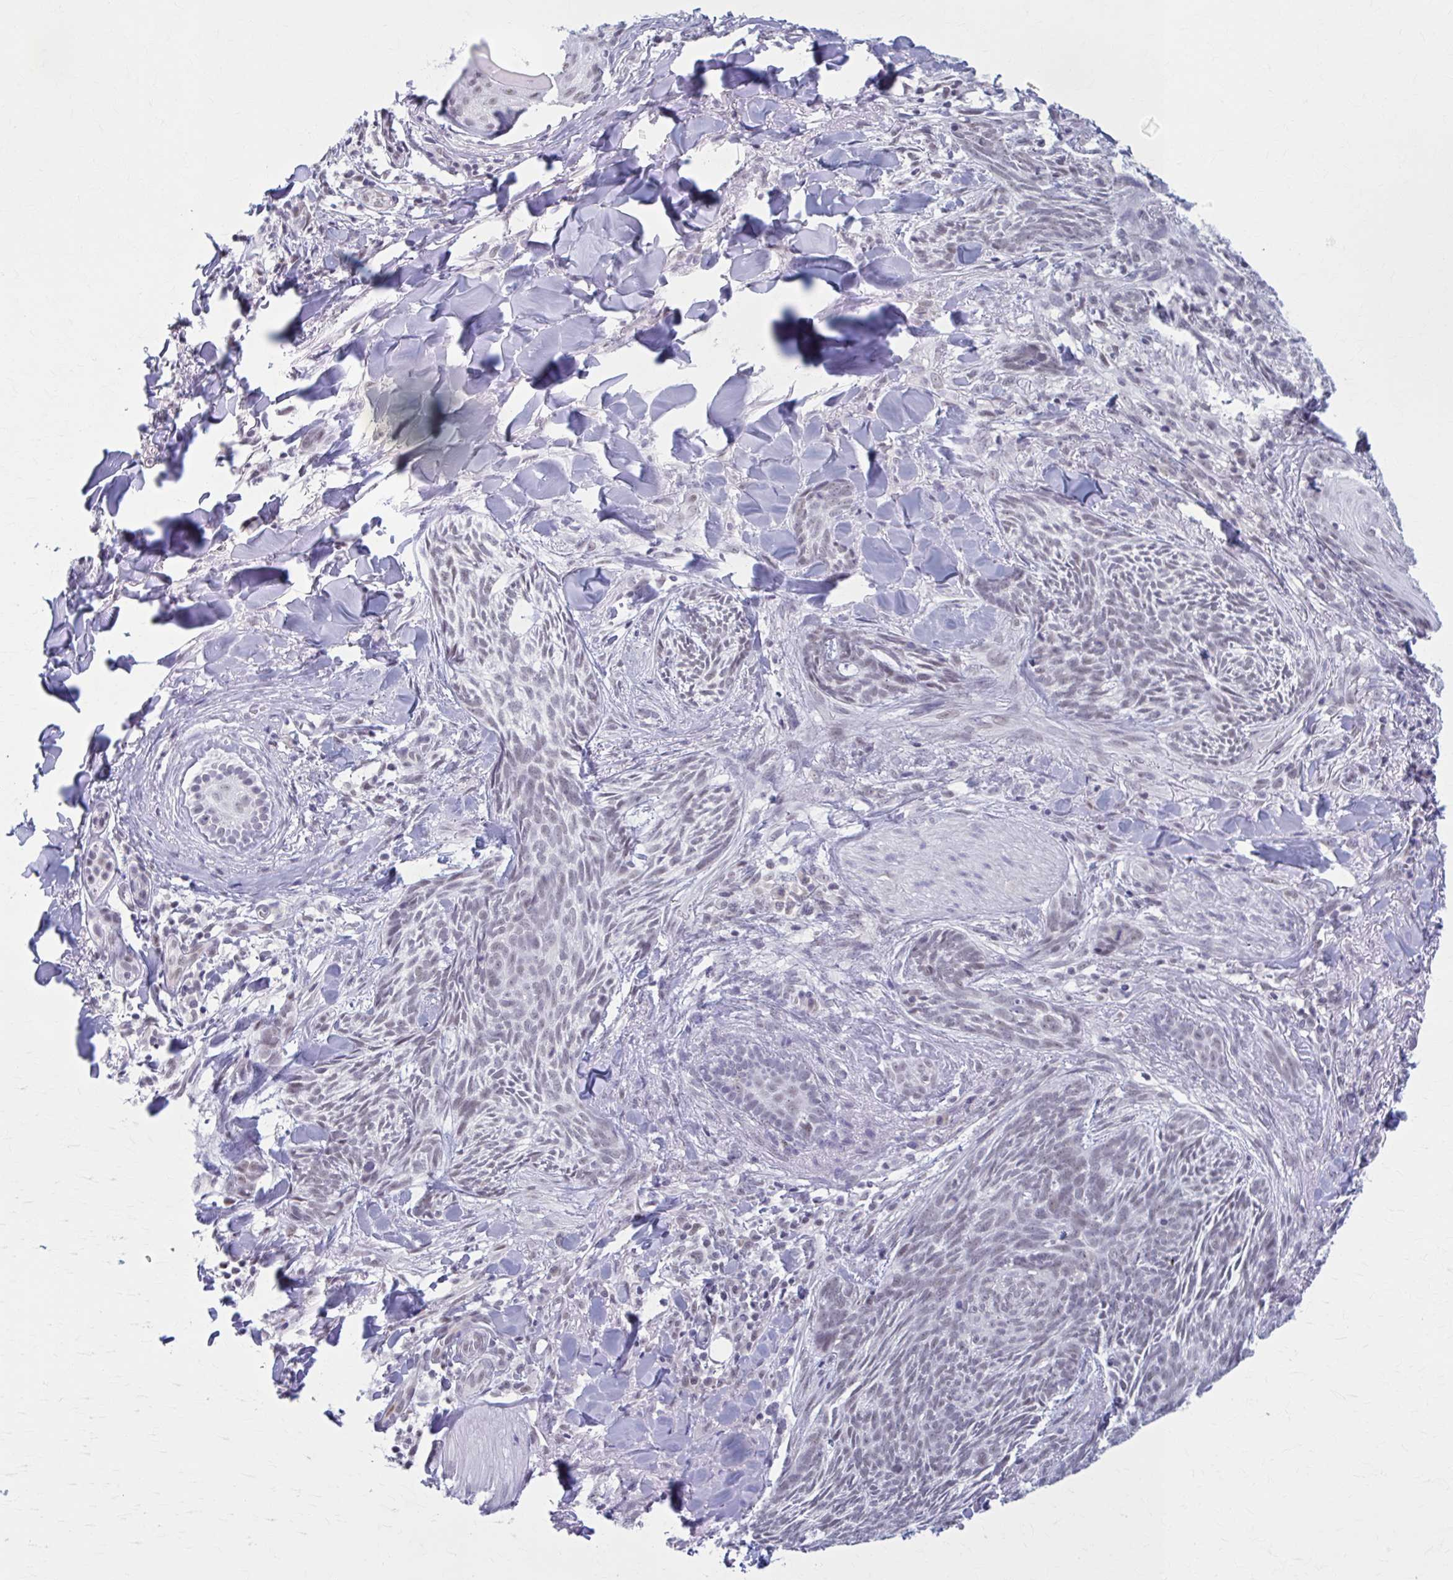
{"staining": {"intensity": "weak", "quantity": "25%-75%", "location": "nuclear"}, "tissue": "skin cancer", "cell_type": "Tumor cells", "image_type": "cancer", "snomed": [{"axis": "morphology", "description": "Basal cell carcinoma"}, {"axis": "topography", "description": "Skin"}], "caption": "This photomicrograph displays skin cancer stained with IHC to label a protein in brown. The nuclear of tumor cells show weak positivity for the protein. Nuclei are counter-stained blue.", "gene": "CCDC105", "patient": {"sex": "female", "age": 93}}